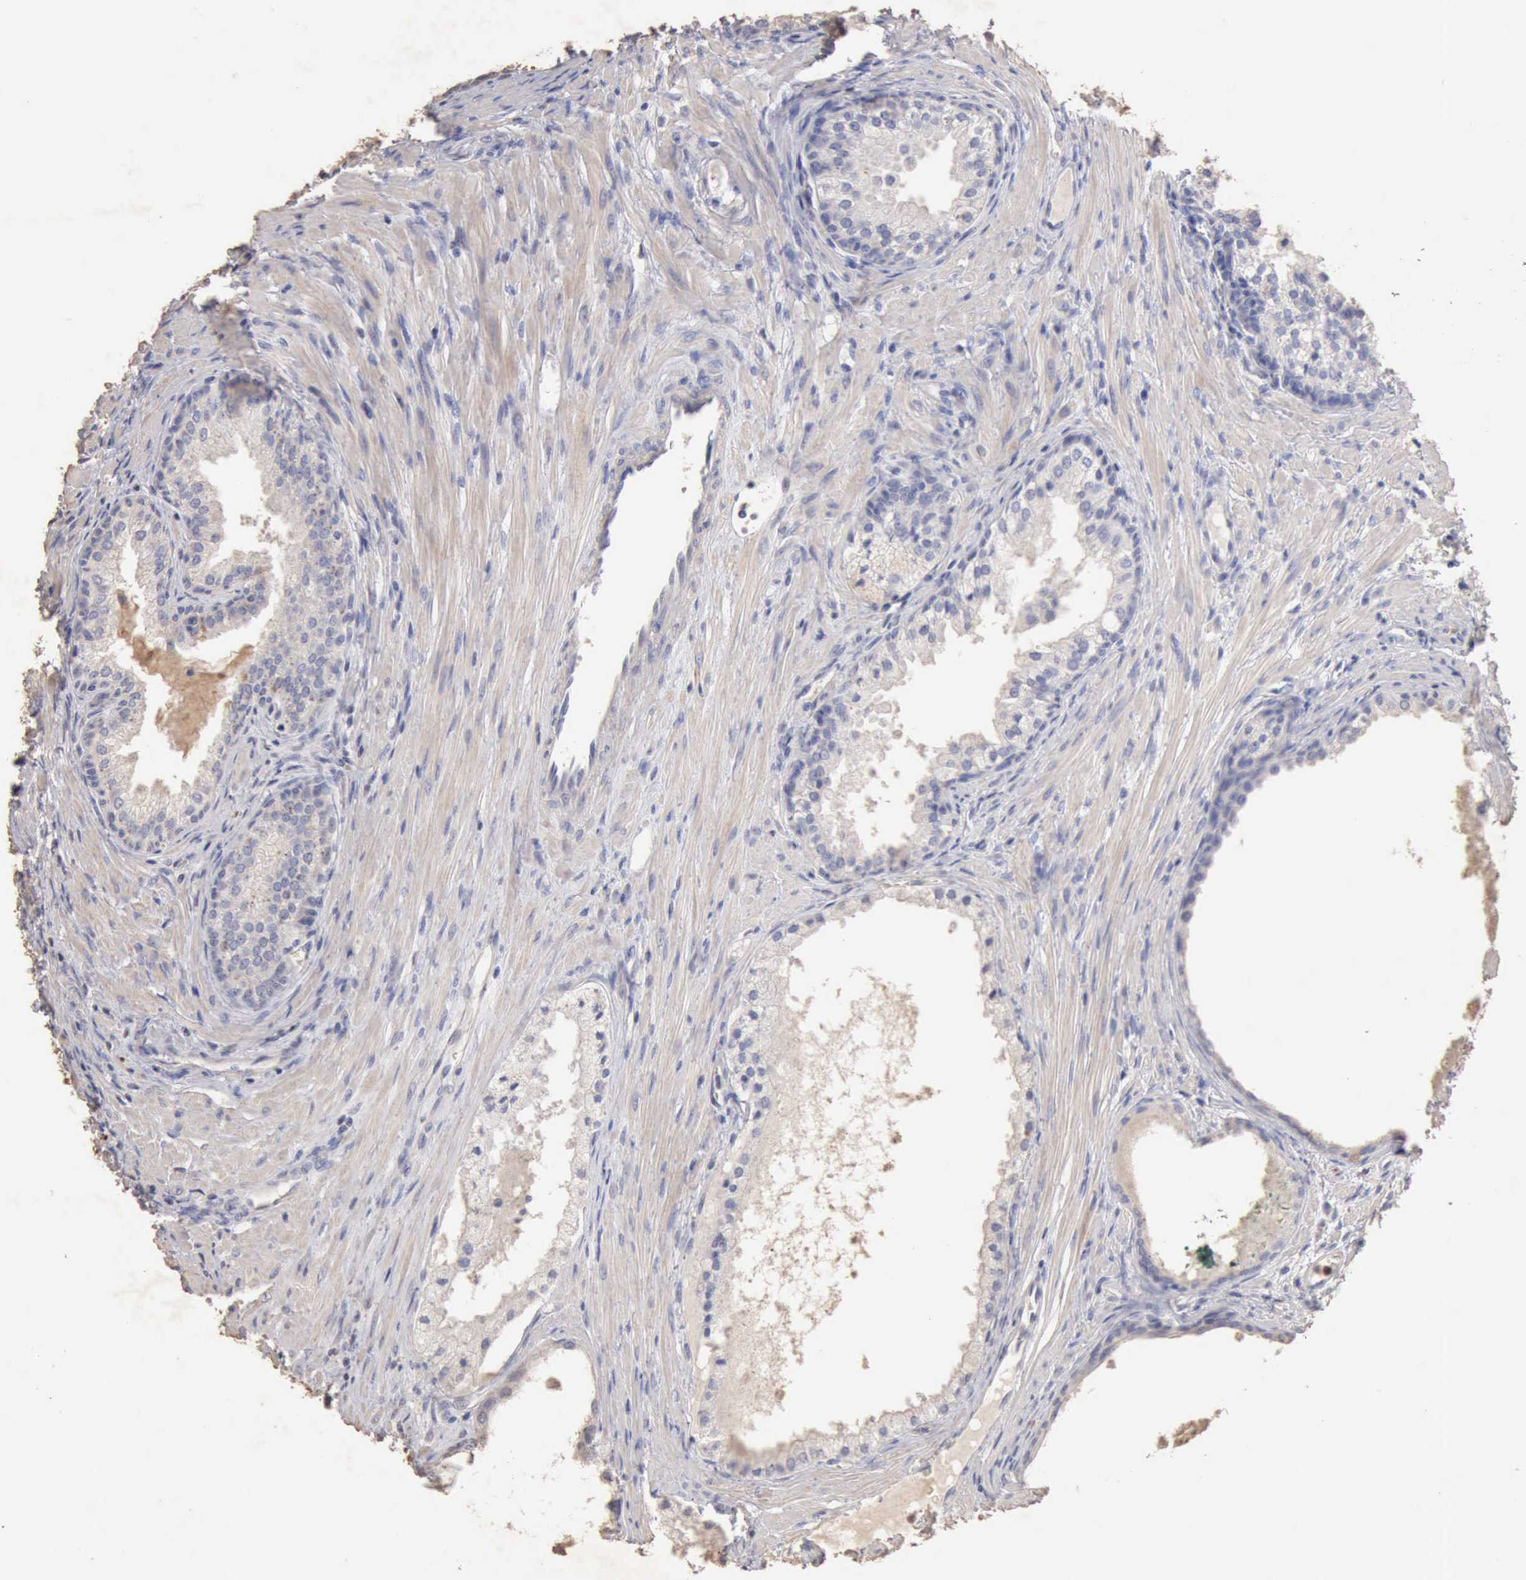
{"staining": {"intensity": "negative", "quantity": "none", "location": "none"}, "tissue": "prostate cancer", "cell_type": "Tumor cells", "image_type": "cancer", "snomed": [{"axis": "morphology", "description": "Adenocarcinoma, Medium grade"}, {"axis": "topography", "description": "Prostate"}], "caption": "Immunohistochemical staining of human prostate cancer exhibits no significant staining in tumor cells.", "gene": "KRT6B", "patient": {"sex": "male", "age": 70}}